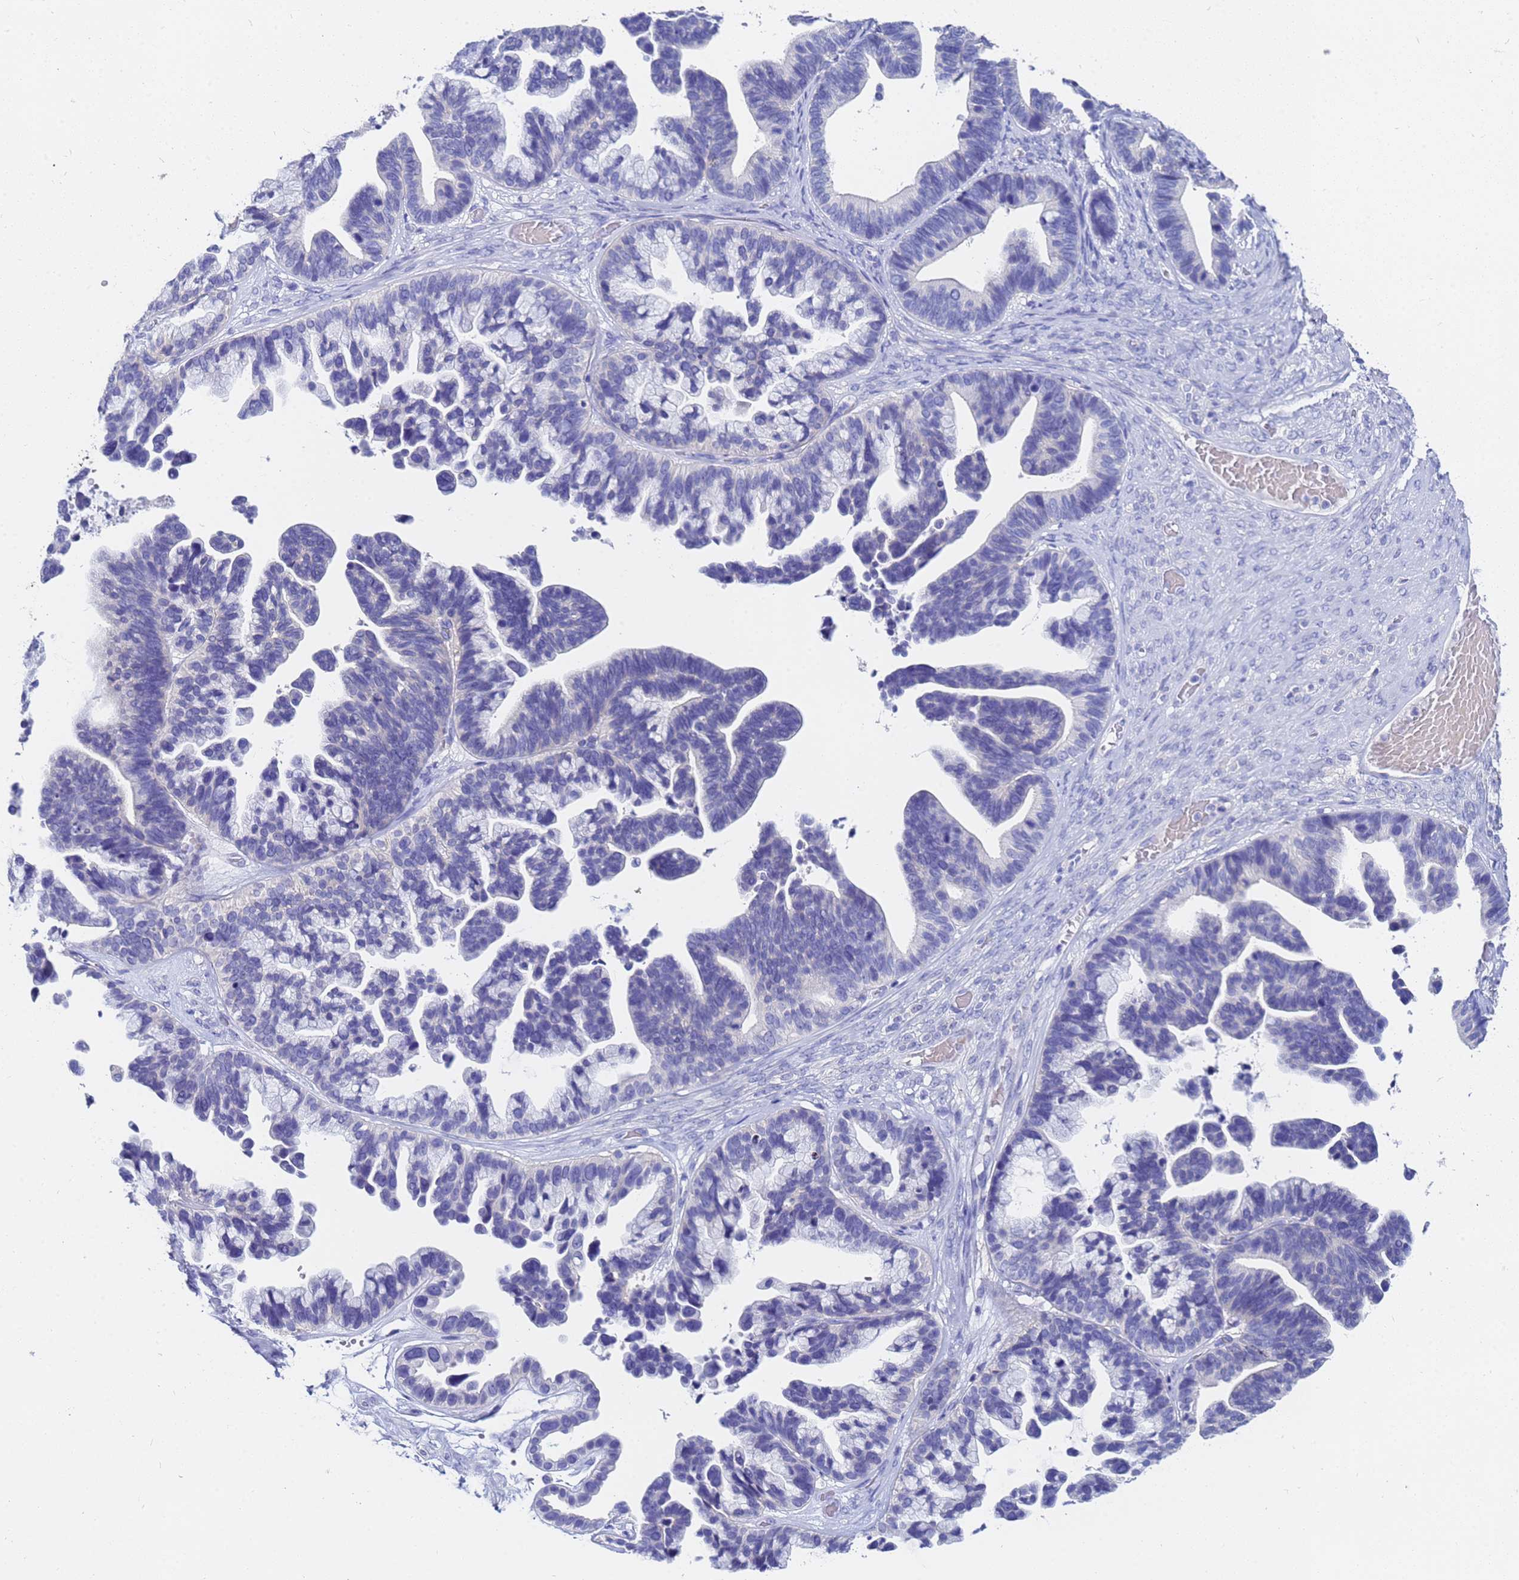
{"staining": {"intensity": "negative", "quantity": "none", "location": "none"}, "tissue": "ovarian cancer", "cell_type": "Tumor cells", "image_type": "cancer", "snomed": [{"axis": "morphology", "description": "Cystadenocarcinoma, serous, NOS"}, {"axis": "topography", "description": "Ovary"}], "caption": "Ovarian serous cystadenocarcinoma stained for a protein using immunohistochemistry reveals no expression tumor cells.", "gene": "C2orf72", "patient": {"sex": "female", "age": 56}}